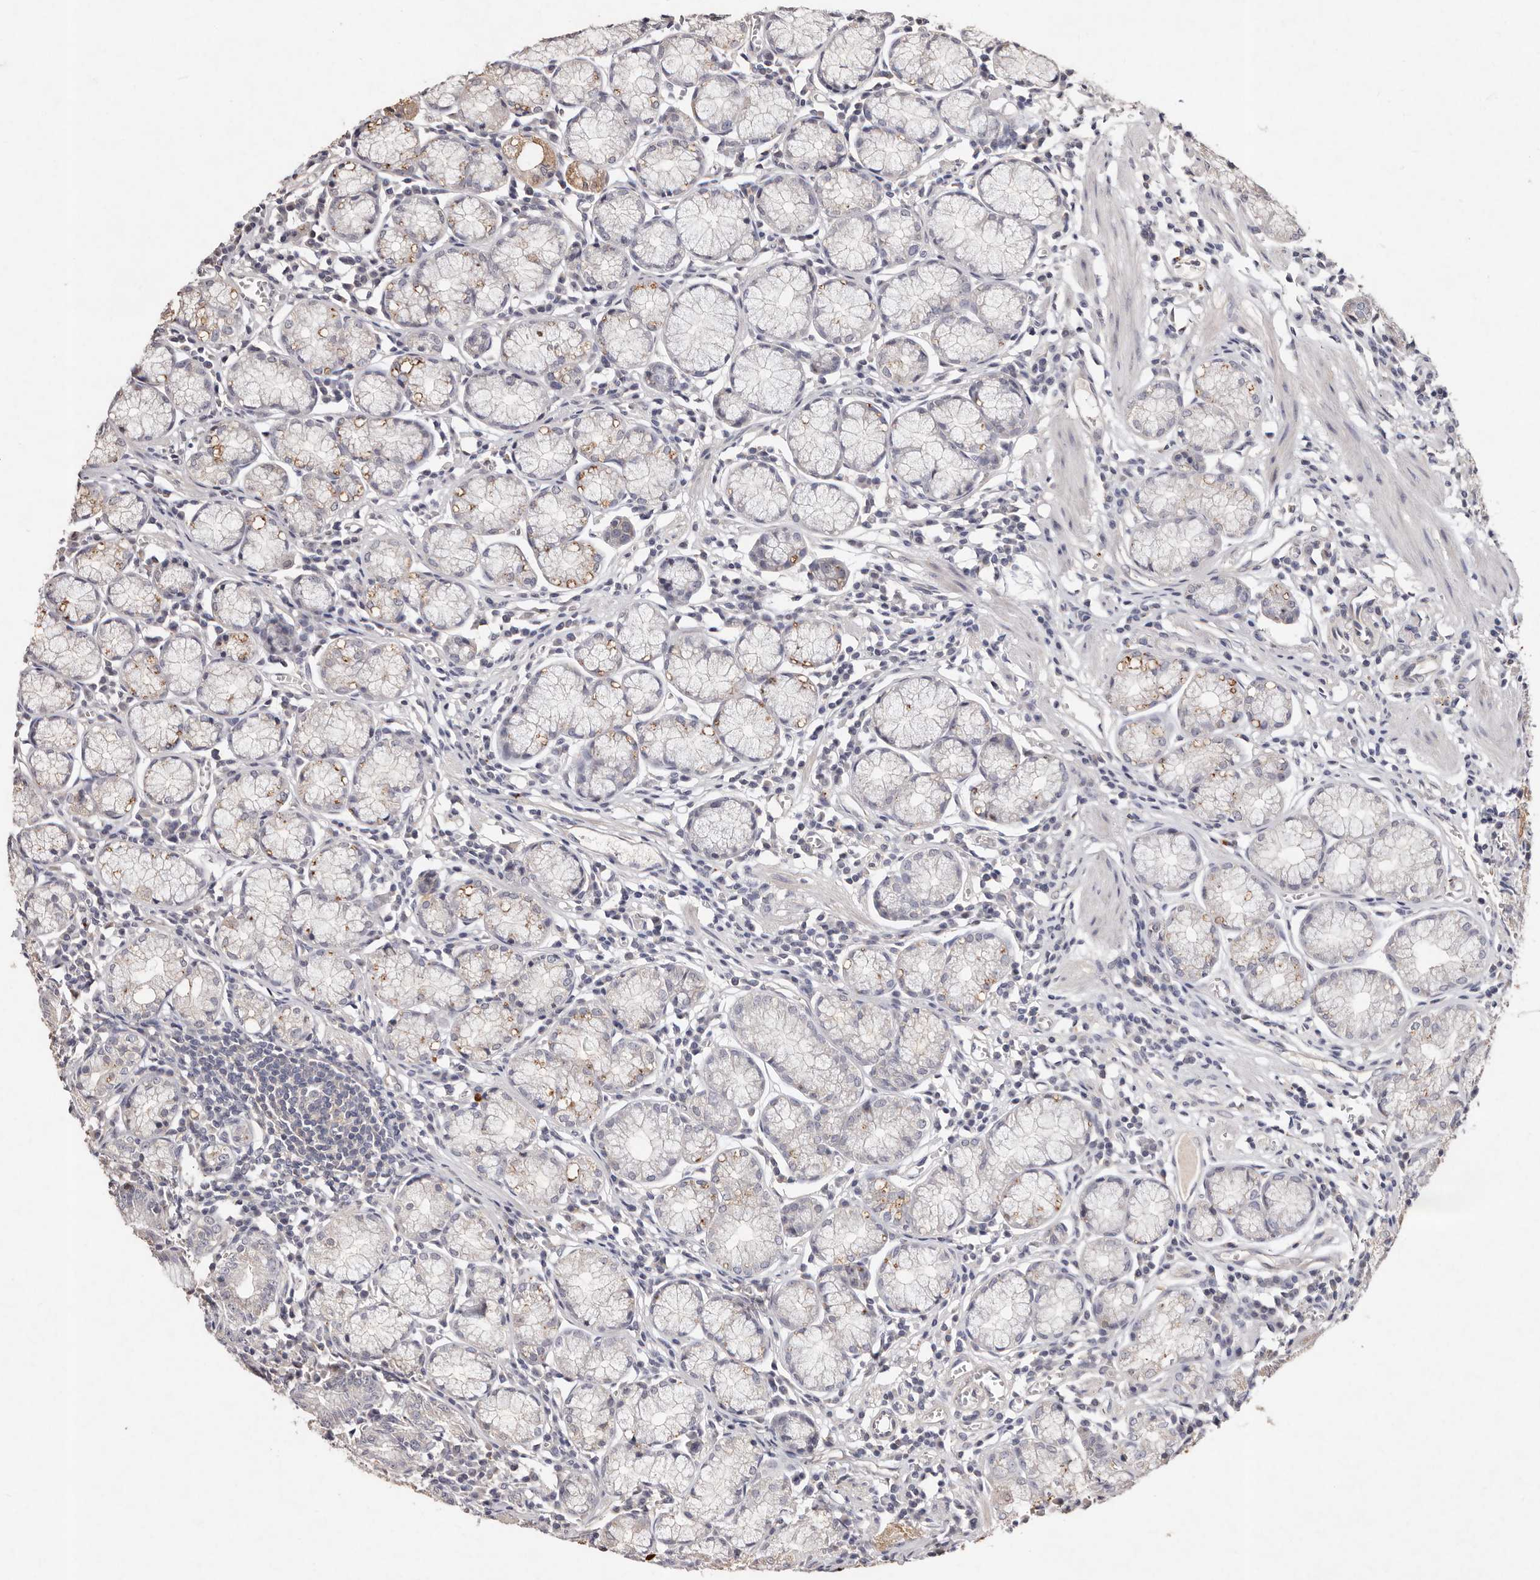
{"staining": {"intensity": "moderate", "quantity": "<25%", "location": "cytoplasmic/membranous"}, "tissue": "stomach", "cell_type": "Glandular cells", "image_type": "normal", "snomed": [{"axis": "morphology", "description": "Normal tissue, NOS"}, {"axis": "topography", "description": "Stomach"}], "caption": "Benign stomach was stained to show a protein in brown. There is low levels of moderate cytoplasmic/membranous staining in about <25% of glandular cells. The staining was performed using DAB, with brown indicating positive protein expression. Nuclei are stained blue with hematoxylin.", "gene": "THBS3", "patient": {"sex": "male", "age": 55}}